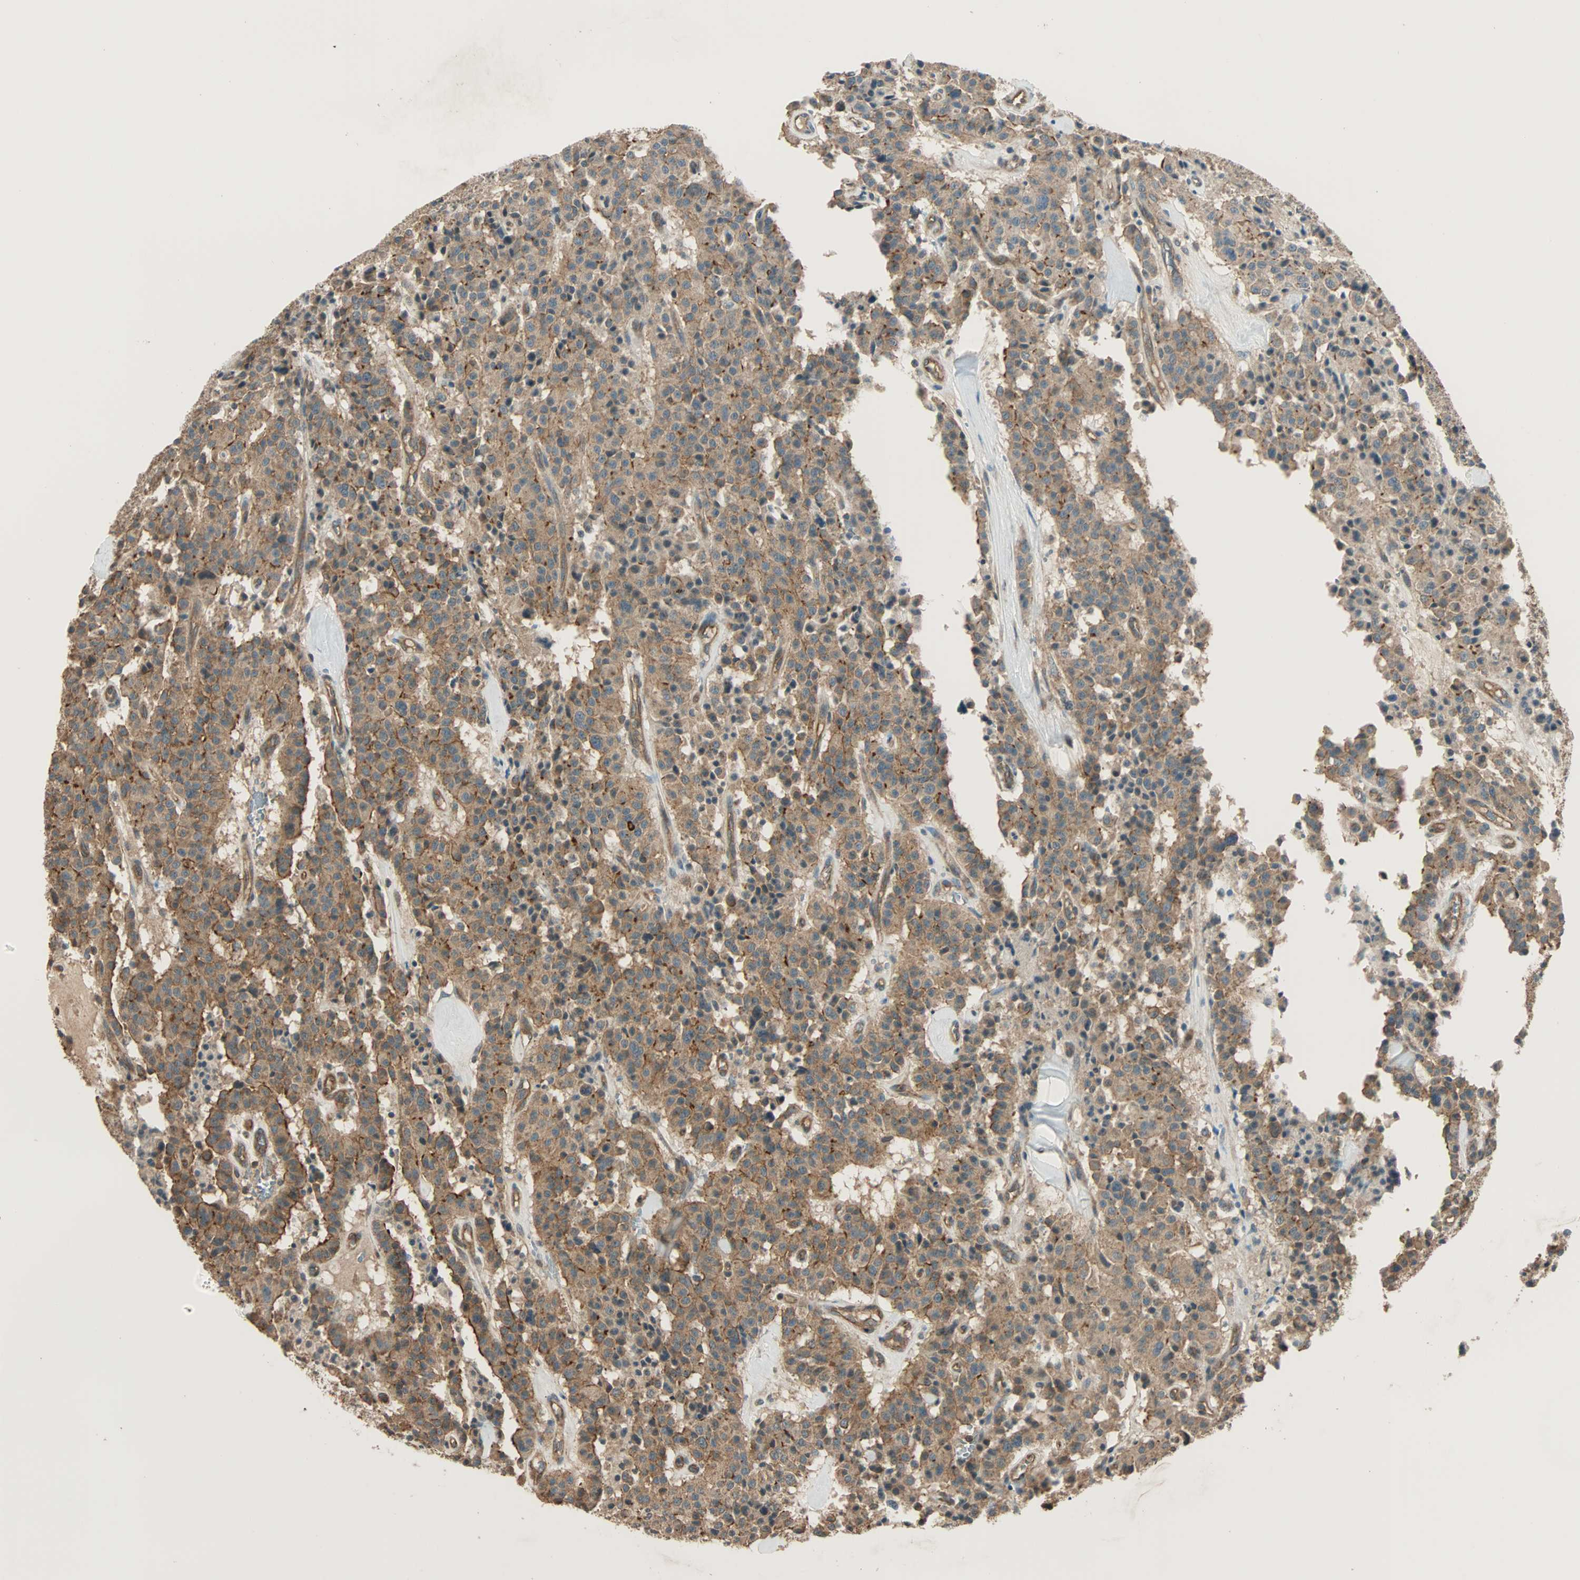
{"staining": {"intensity": "moderate", "quantity": ">75%", "location": "cytoplasmic/membranous"}, "tissue": "carcinoid", "cell_type": "Tumor cells", "image_type": "cancer", "snomed": [{"axis": "morphology", "description": "Carcinoid, malignant, NOS"}, {"axis": "topography", "description": "Lung"}], "caption": "A histopathology image showing moderate cytoplasmic/membranous positivity in about >75% of tumor cells in carcinoid, as visualized by brown immunohistochemical staining.", "gene": "MAP3K21", "patient": {"sex": "male", "age": 30}}